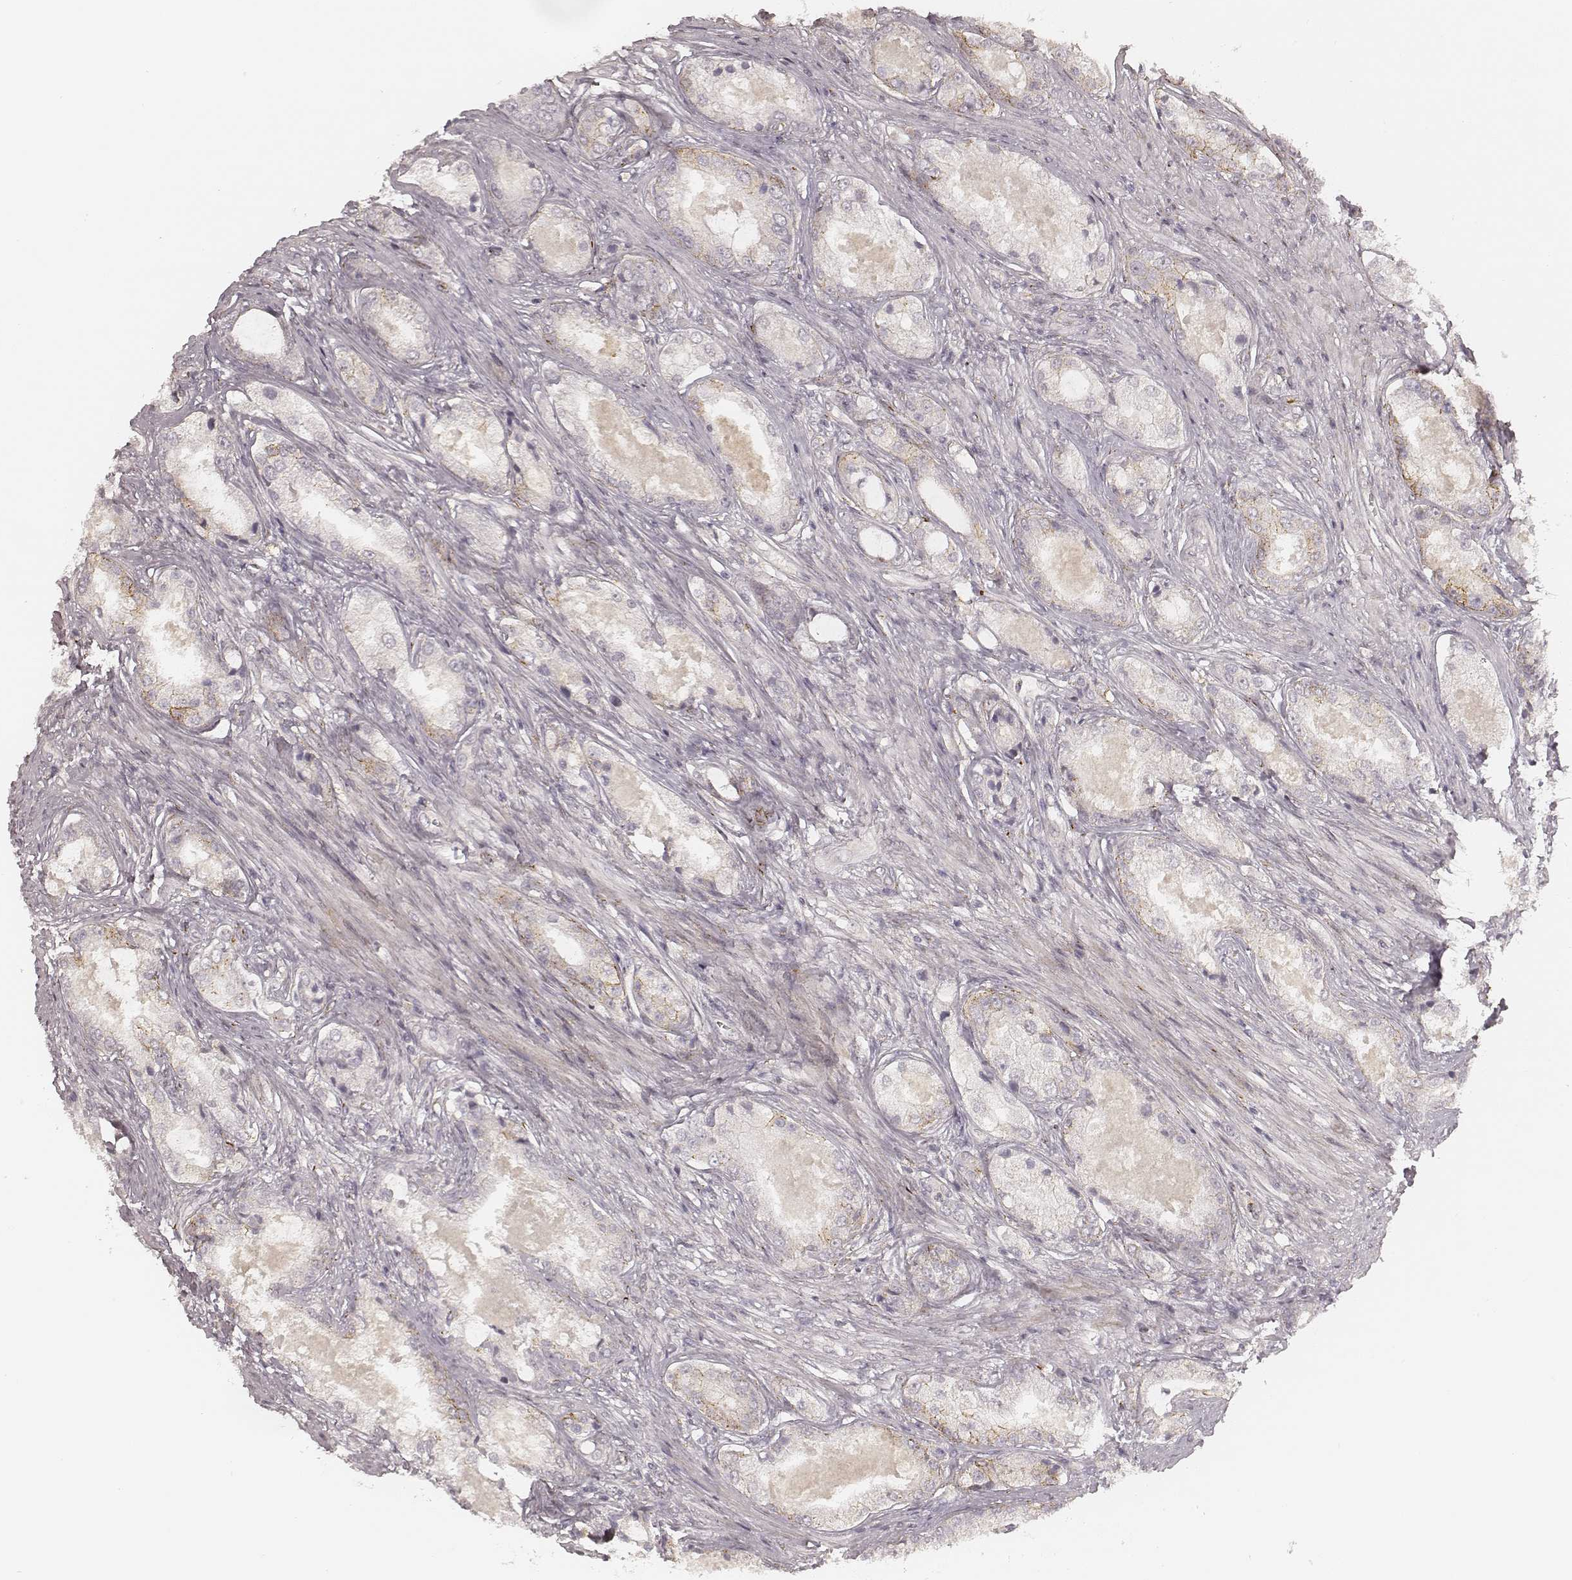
{"staining": {"intensity": "weak", "quantity": "<25%", "location": "cytoplasmic/membranous"}, "tissue": "prostate cancer", "cell_type": "Tumor cells", "image_type": "cancer", "snomed": [{"axis": "morphology", "description": "Adenocarcinoma, Low grade"}, {"axis": "topography", "description": "Prostate"}], "caption": "Histopathology image shows no protein expression in tumor cells of prostate cancer tissue.", "gene": "GORASP2", "patient": {"sex": "male", "age": 68}}